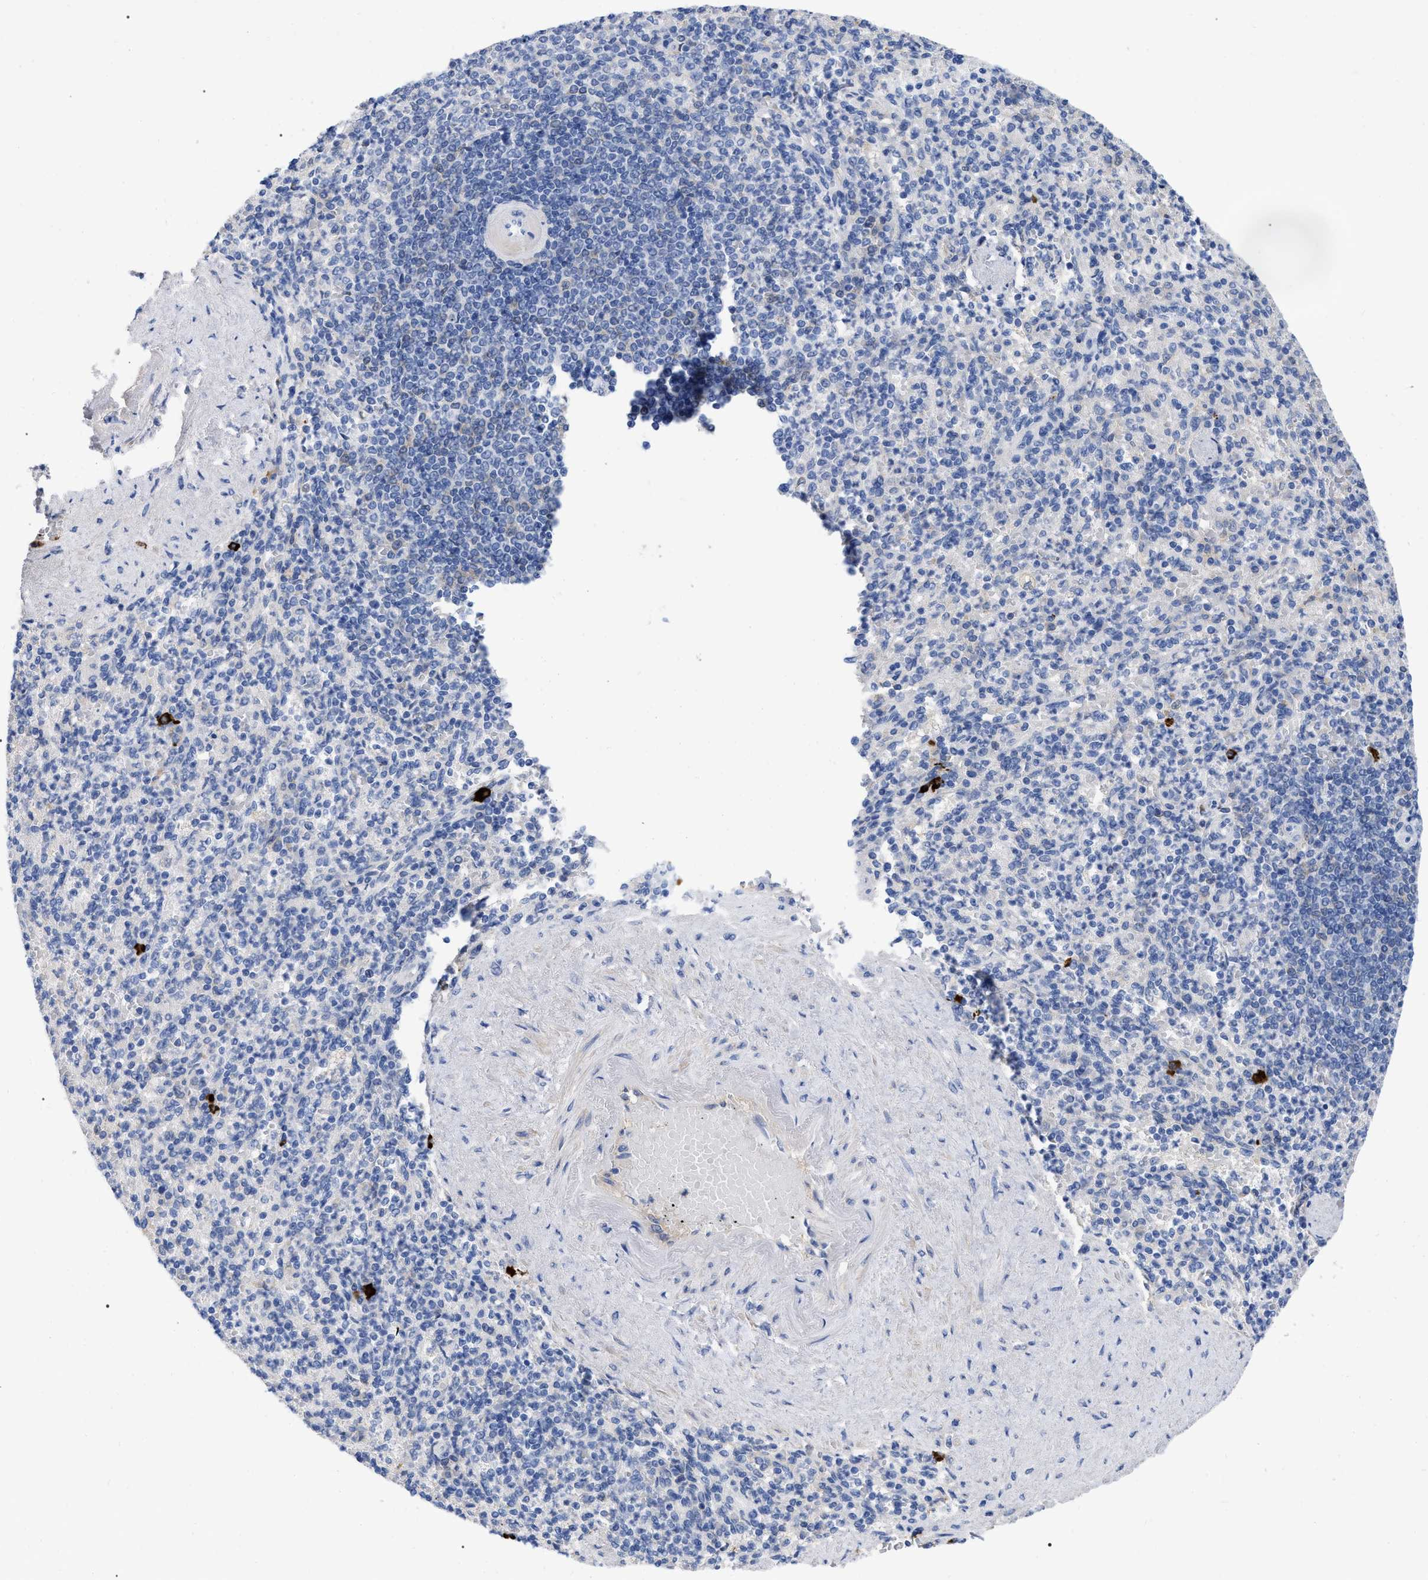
{"staining": {"intensity": "strong", "quantity": "<25%", "location": "cytoplasmic/membranous"}, "tissue": "spleen", "cell_type": "Cells in red pulp", "image_type": "normal", "snomed": [{"axis": "morphology", "description": "Normal tissue, NOS"}, {"axis": "topography", "description": "Spleen"}], "caption": "High-magnification brightfield microscopy of unremarkable spleen stained with DAB (3,3'-diaminobenzidine) (brown) and counterstained with hematoxylin (blue). cells in red pulp exhibit strong cytoplasmic/membranous staining is identified in about<25% of cells. (DAB = brown stain, brightfield microscopy at high magnification).", "gene": "IGHV5", "patient": {"sex": "female", "age": 74}}